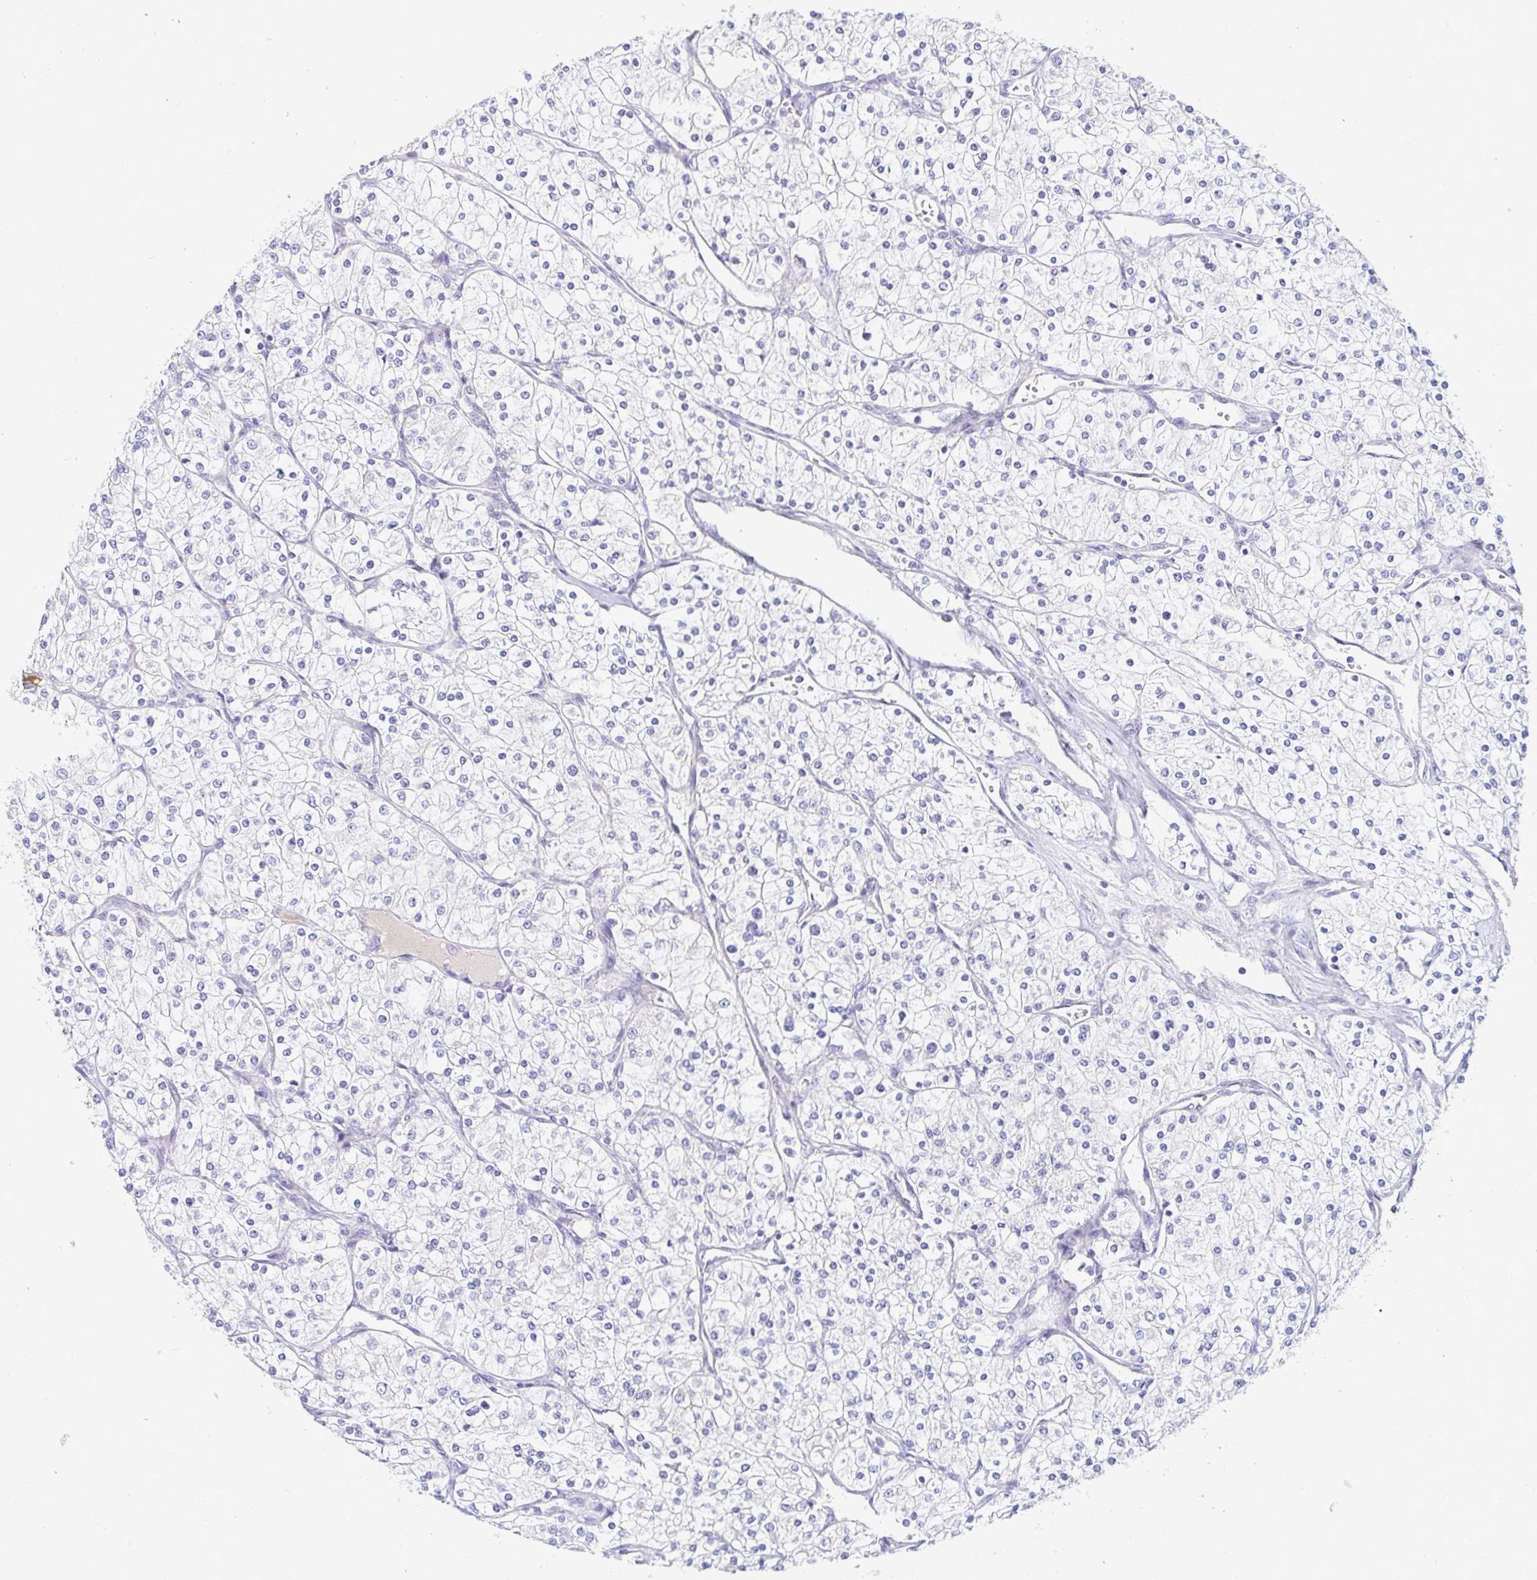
{"staining": {"intensity": "negative", "quantity": "none", "location": "none"}, "tissue": "renal cancer", "cell_type": "Tumor cells", "image_type": "cancer", "snomed": [{"axis": "morphology", "description": "Adenocarcinoma, NOS"}, {"axis": "topography", "description": "Kidney"}], "caption": "Protein analysis of renal adenocarcinoma displays no significant expression in tumor cells.", "gene": "C4orf17", "patient": {"sex": "male", "age": 80}}